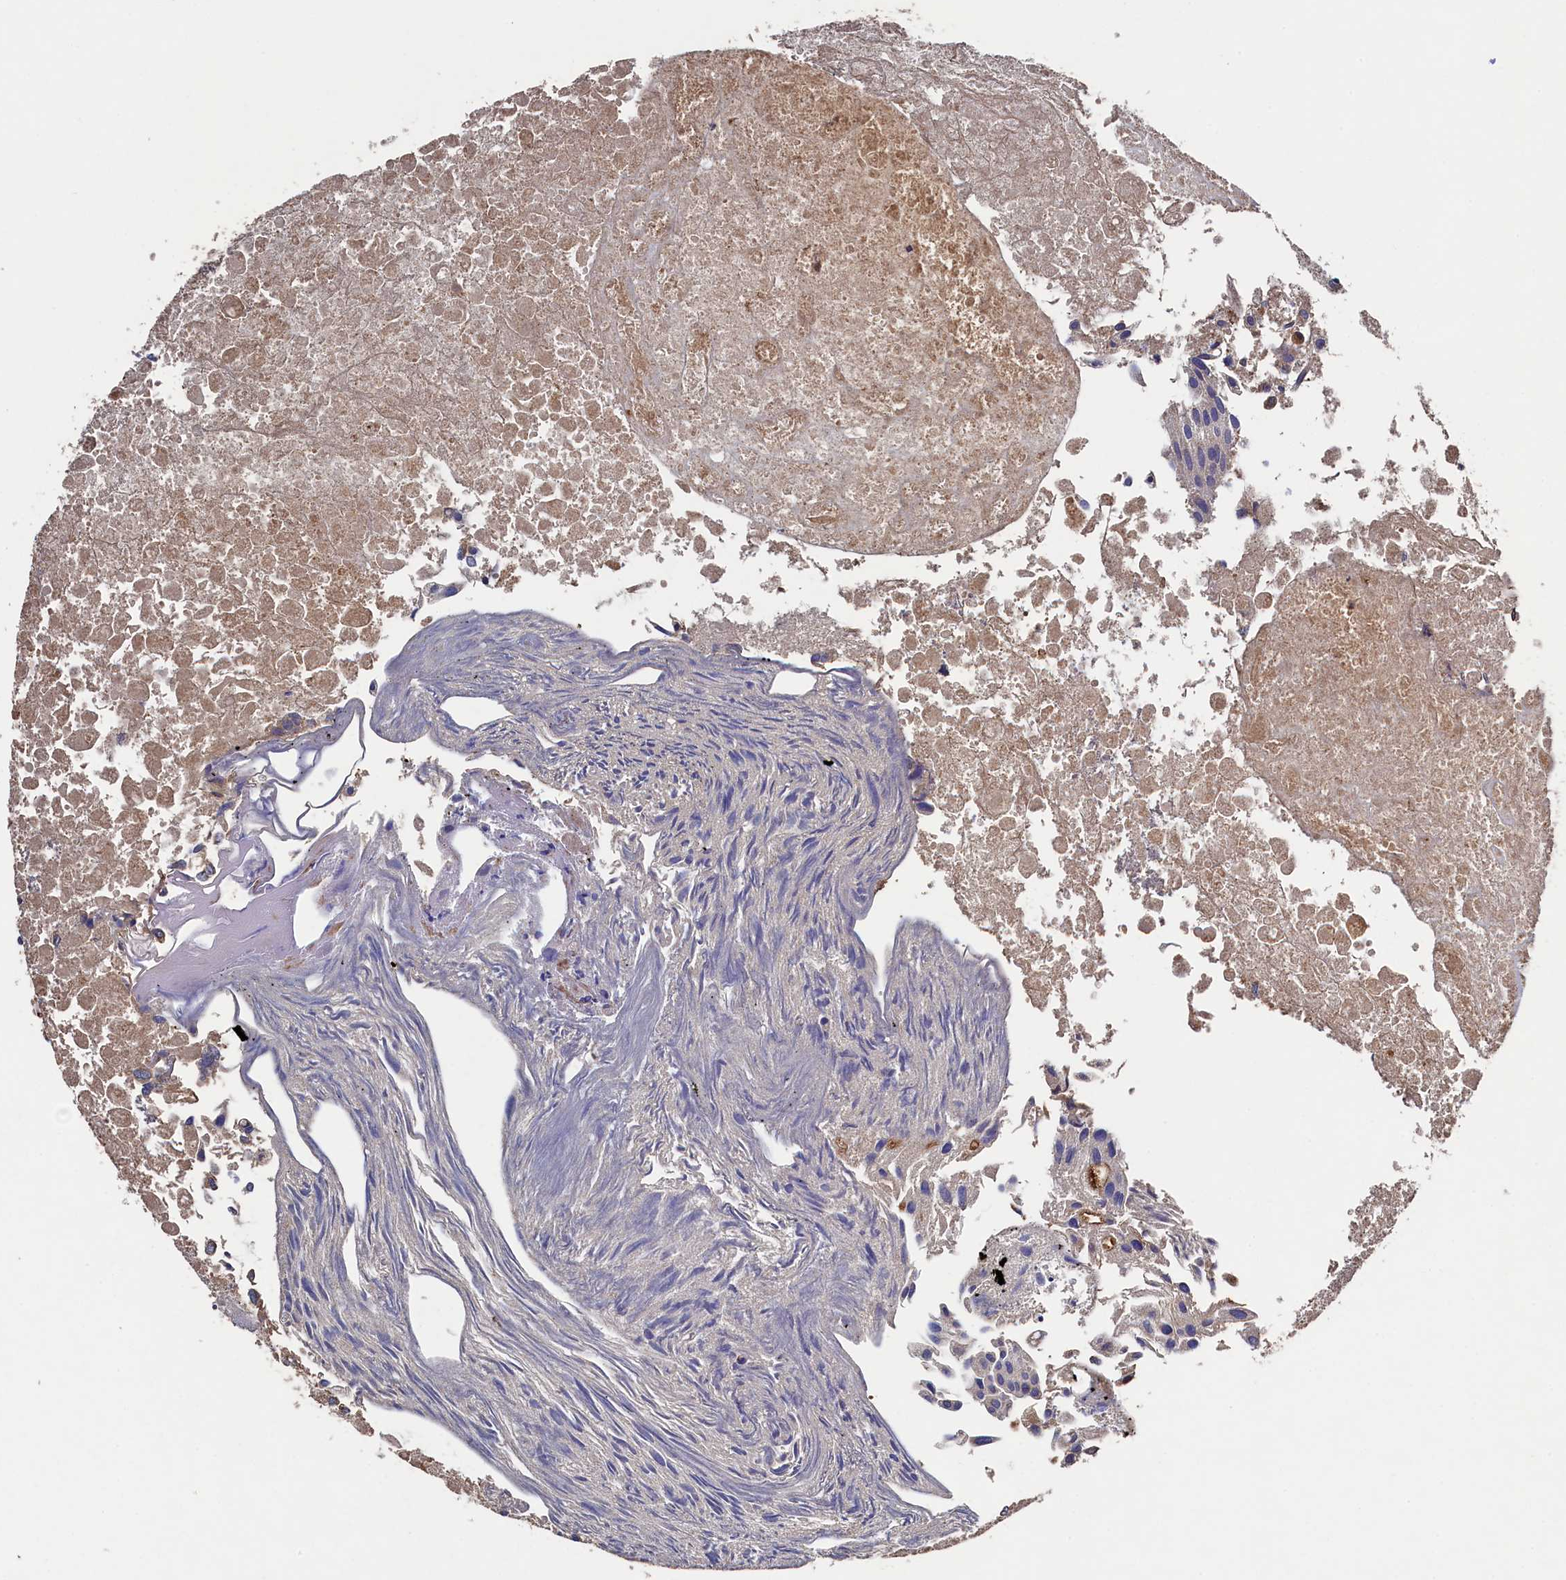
{"staining": {"intensity": "weak", "quantity": ">75%", "location": "cytoplasmic/membranous"}, "tissue": "urothelial cancer", "cell_type": "Tumor cells", "image_type": "cancer", "snomed": [{"axis": "morphology", "description": "Urothelial carcinoma, Low grade"}, {"axis": "topography", "description": "Urinary bladder"}], "caption": "Immunohistochemical staining of urothelial cancer shows weak cytoplasmic/membranous protein staining in about >75% of tumor cells.", "gene": "TK2", "patient": {"sex": "female", "age": 89}}